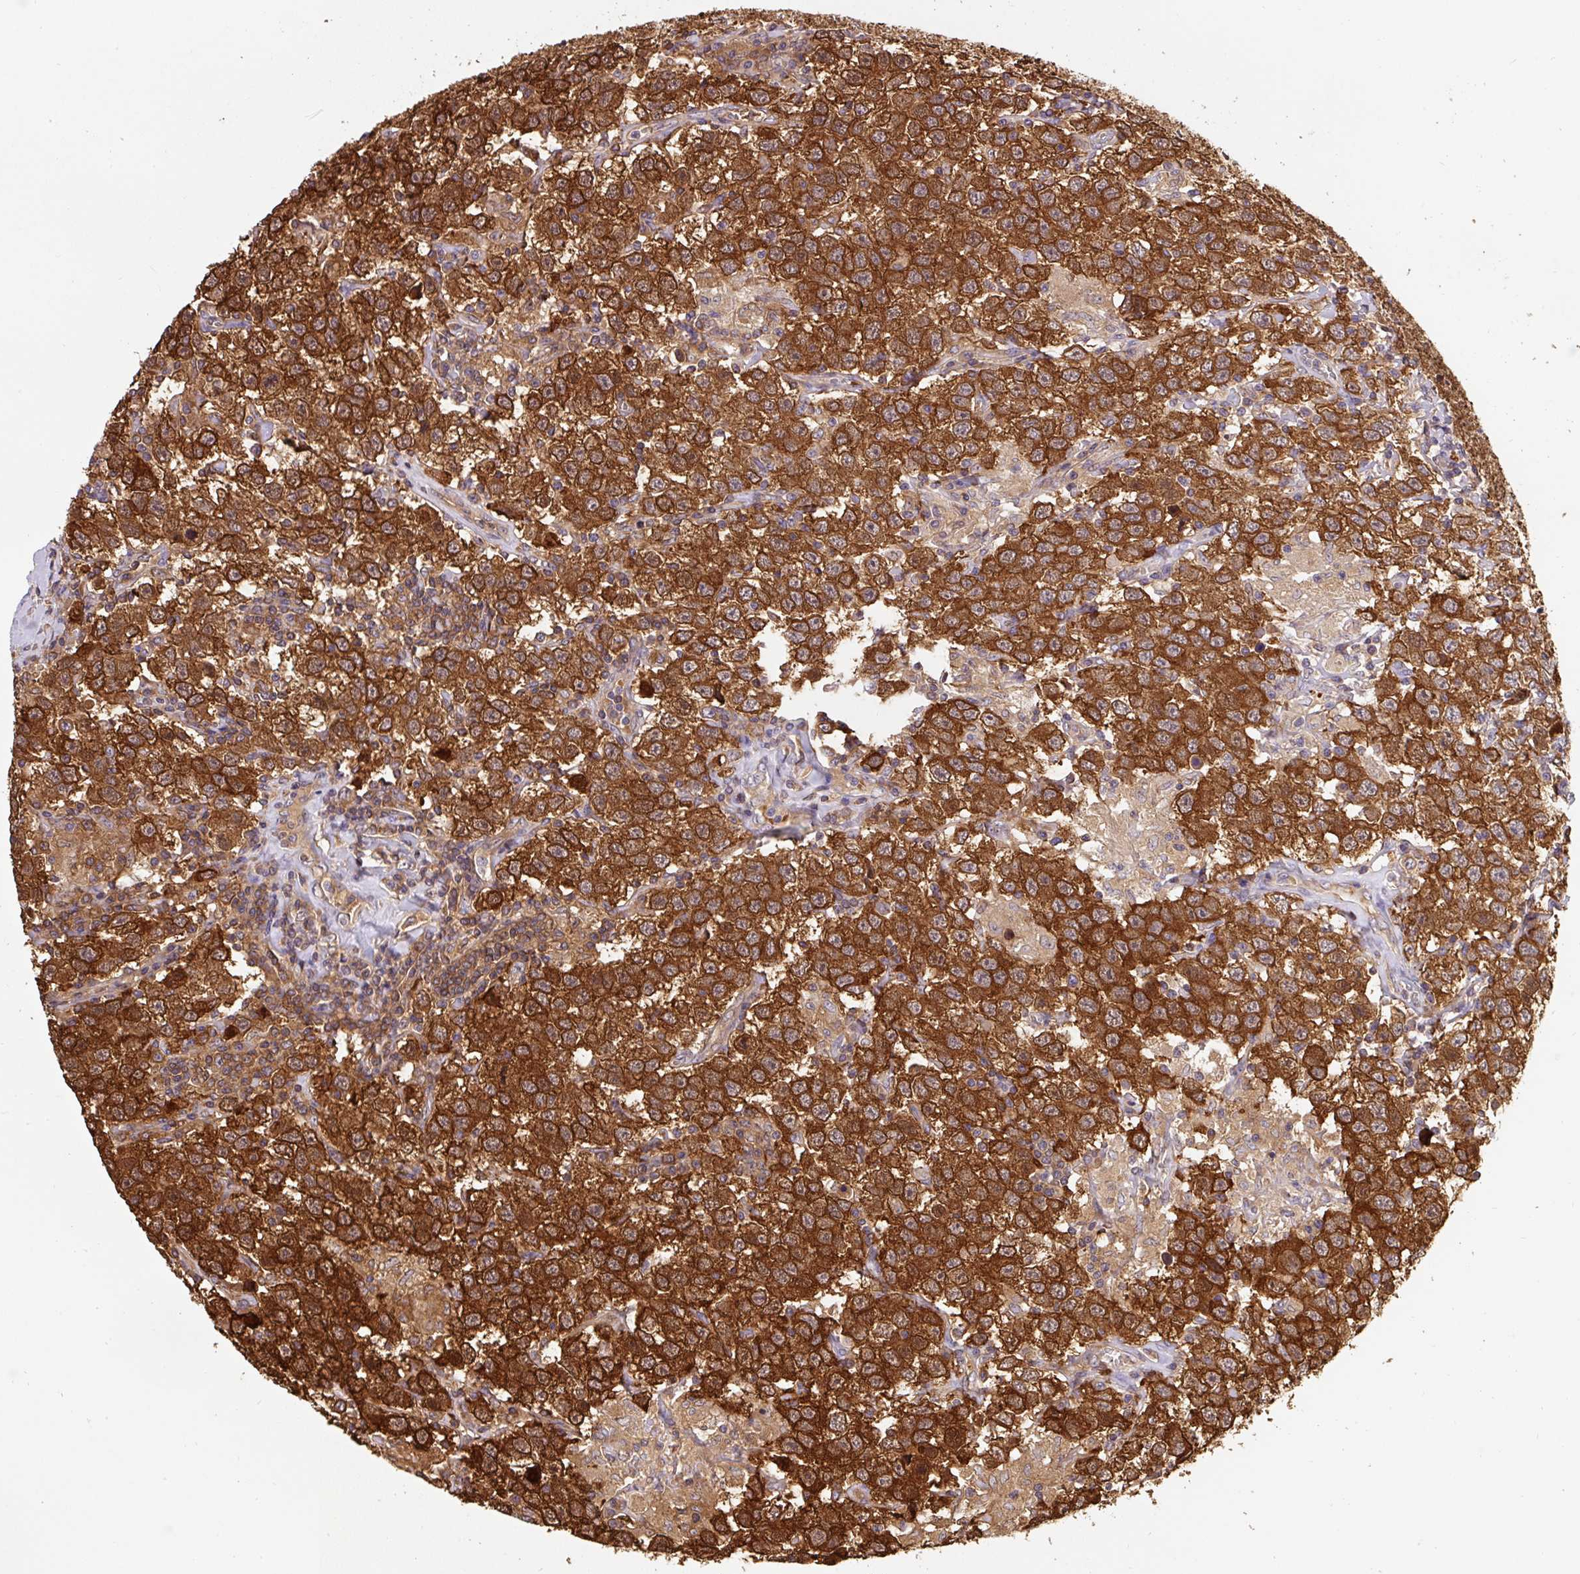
{"staining": {"intensity": "strong", "quantity": ">75%", "location": "cytoplasmic/membranous"}, "tissue": "testis cancer", "cell_type": "Tumor cells", "image_type": "cancer", "snomed": [{"axis": "morphology", "description": "Seminoma, NOS"}, {"axis": "topography", "description": "Testis"}], "caption": "Strong cytoplasmic/membranous positivity for a protein is identified in about >75% of tumor cells of seminoma (testis) using immunohistochemistry (IHC).", "gene": "ST13", "patient": {"sex": "male", "age": 41}}